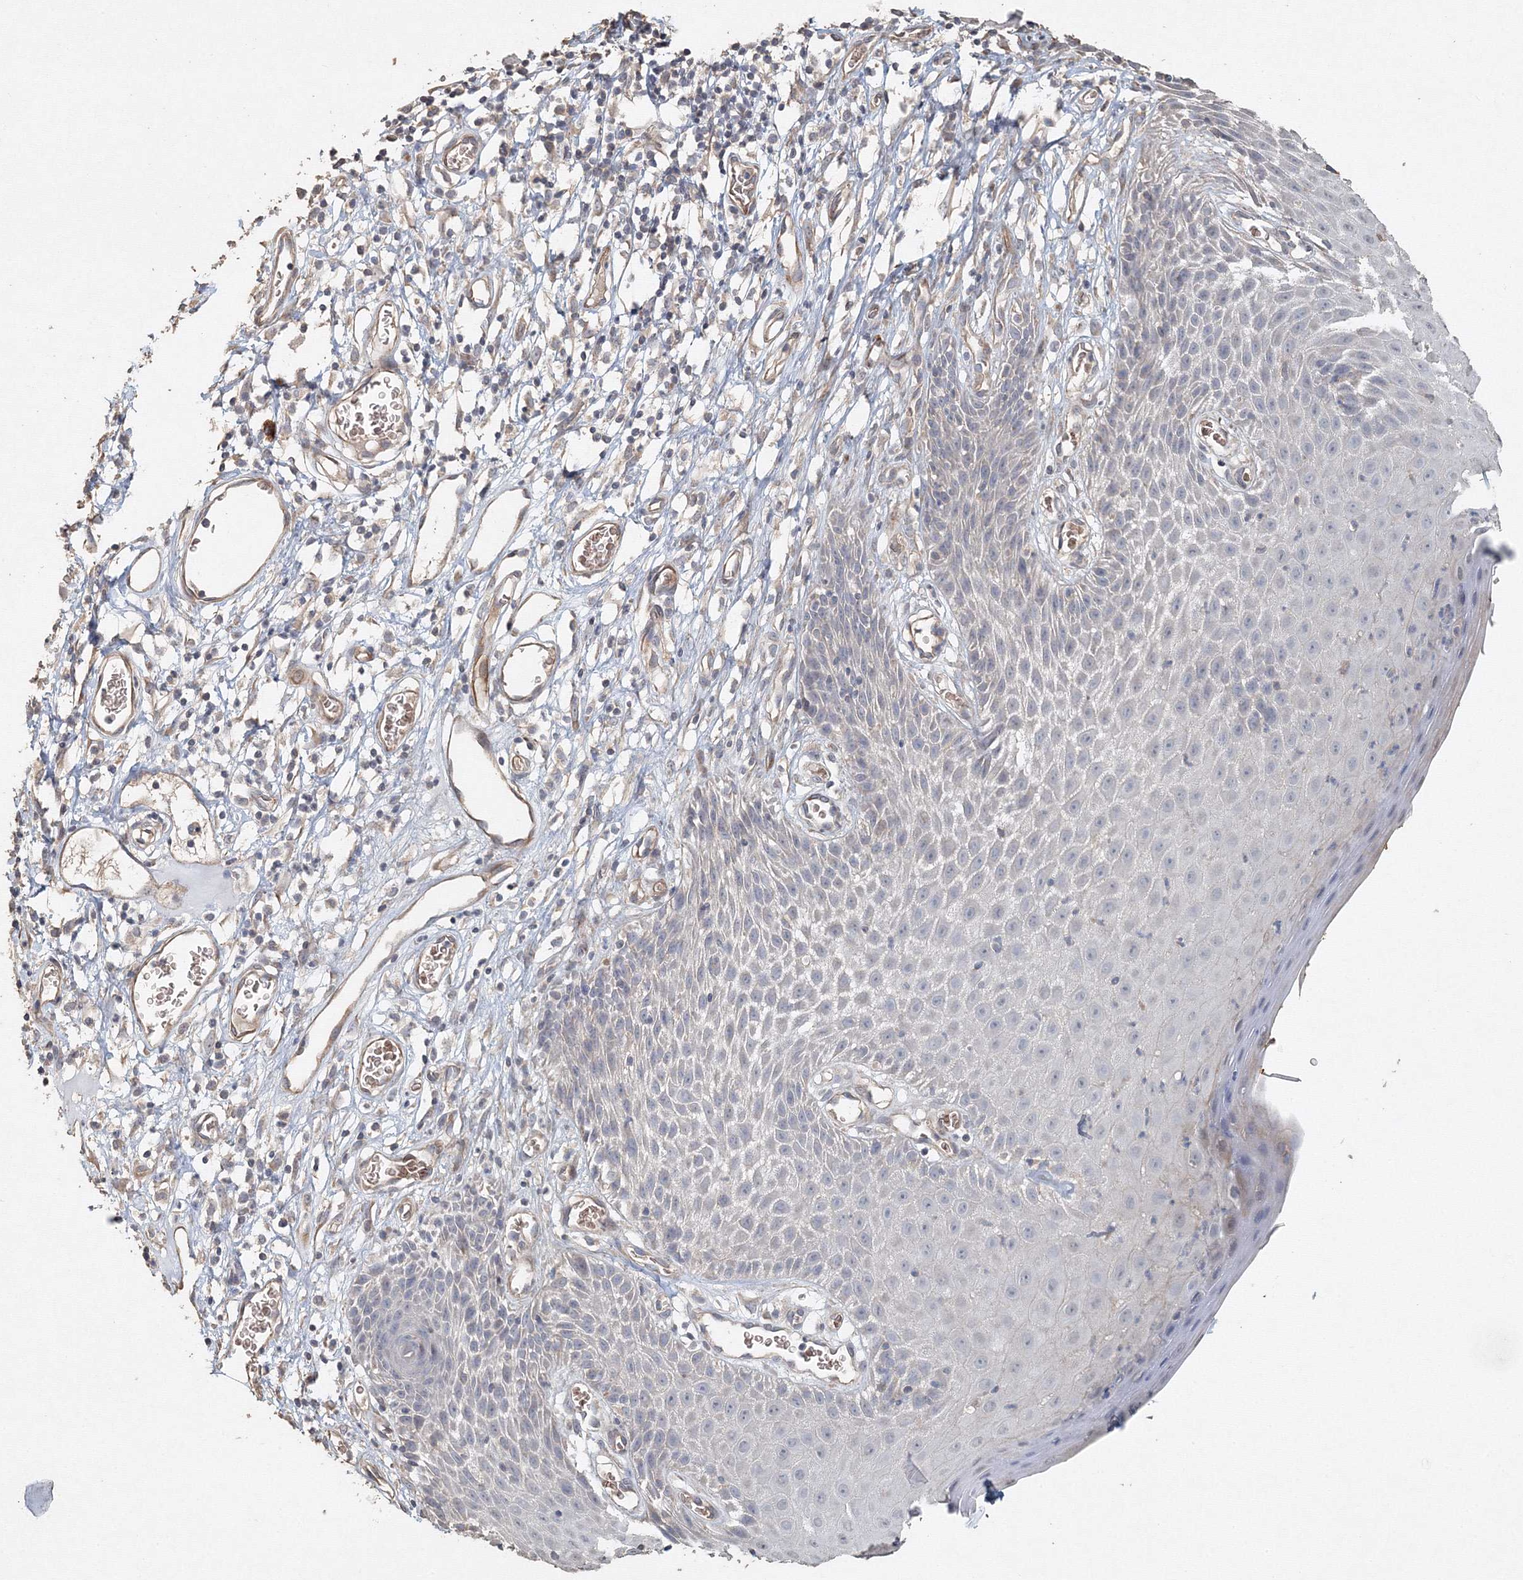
{"staining": {"intensity": "weak", "quantity": "<25%", "location": "cytoplasmic/membranous"}, "tissue": "skin", "cell_type": "Epidermal cells", "image_type": "normal", "snomed": [{"axis": "morphology", "description": "Normal tissue, NOS"}, {"axis": "topography", "description": "Vulva"}], "caption": "Immunohistochemical staining of unremarkable human skin exhibits no significant staining in epidermal cells. (Immunohistochemistry (ihc), brightfield microscopy, high magnification).", "gene": "NALF2", "patient": {"sex": "female", "age": 68}}